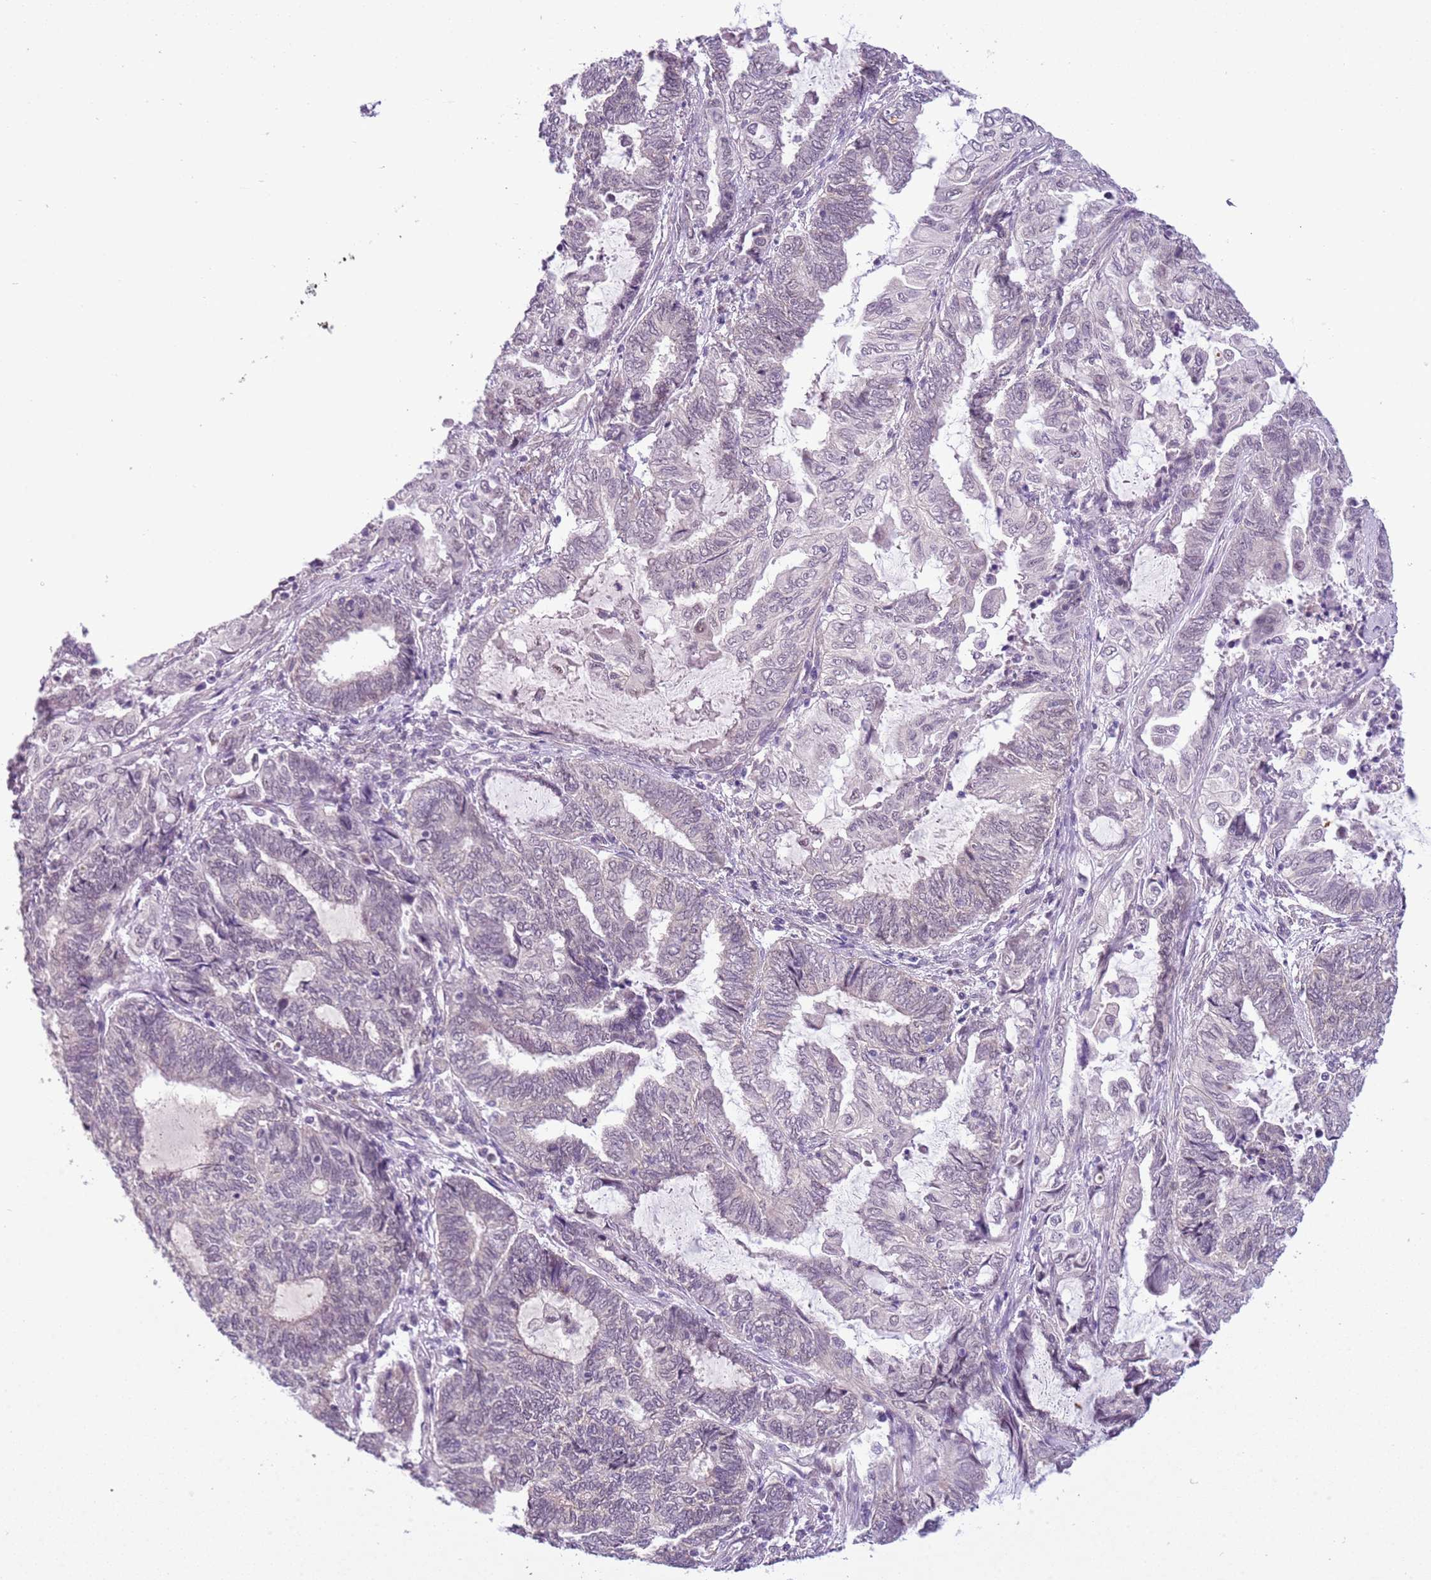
{"staining": {"intensity": "negative", "quantity": "none", "location": "none"}, "tissue": "endometrial cancer", "cell_type": "Tumor cells", "image_type": "cancer", "snomed": [{"axis": "morphology", "description": "Adenocarcinoma, NOS"}, {"axis": "topography", "description": "Uterus"}, {"axis": "topography", "description": "Endometrium"}], "caption": "This is an IHC image of adenocarcinoma (endometrial). There is no staining in tumor cells.", "gene": "FAM120C", "patient": {"sex": "female", "age": 70}}